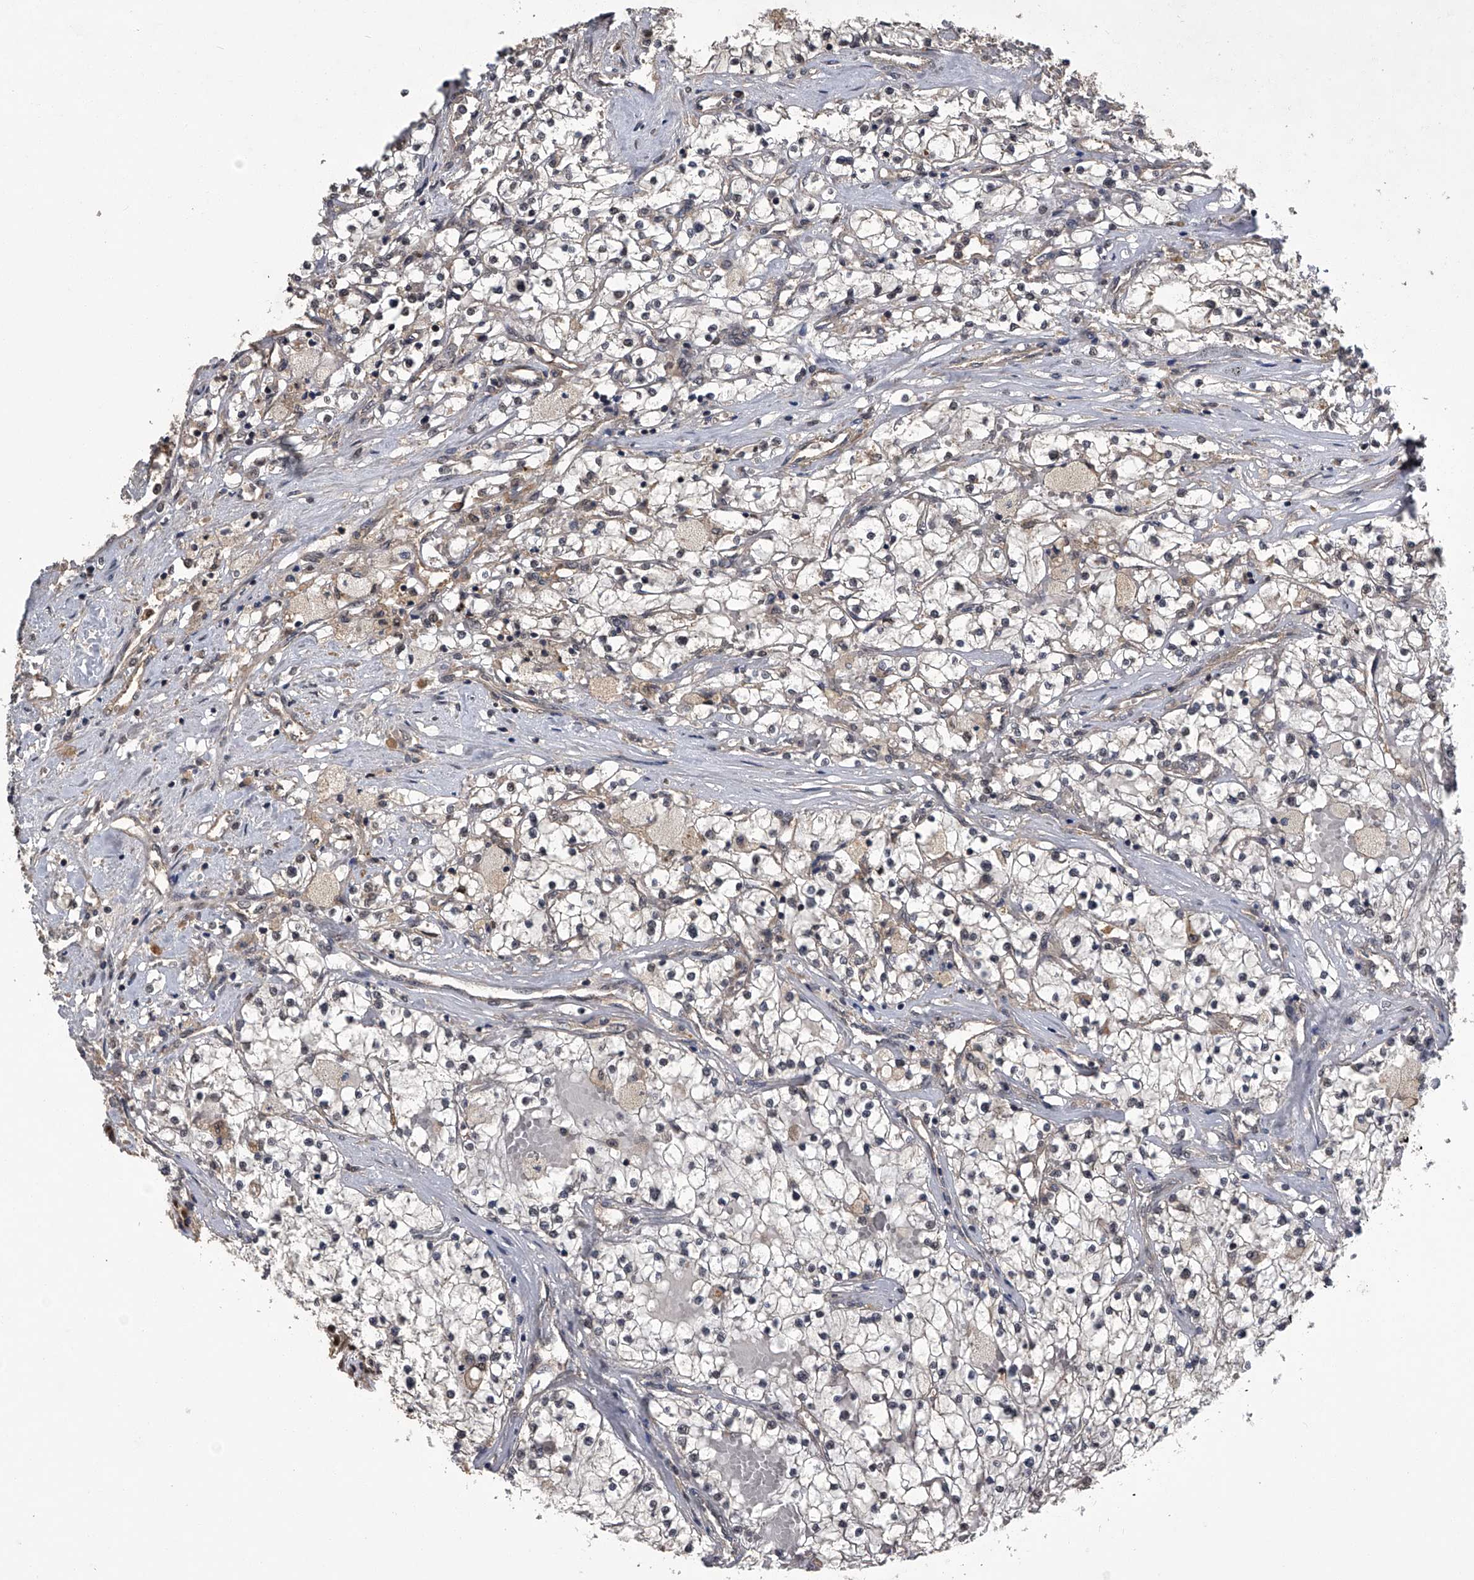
{"staining": {"intensity": "negative", "quantity": "none", "location": "none"}, "tissue": "renal cancer", "cell_type": "Tumor cells", "image_type": "cancer", "snomed": [{"axis": "morphology", "description": "Normal tissue, NOS"}, {"axis": "morphology", "description": "Adenocarcinoma, NOS"}, {"axis": "topography", "description": "Kidney"}], "caption": "An IHC photomicrograph of renal adenocarcinoma is shown. There is no staining in tumor cells of renal adenocarcinoma.", "gene": "SLC12A8", "patient": {"sex": "male", "age": 68}}